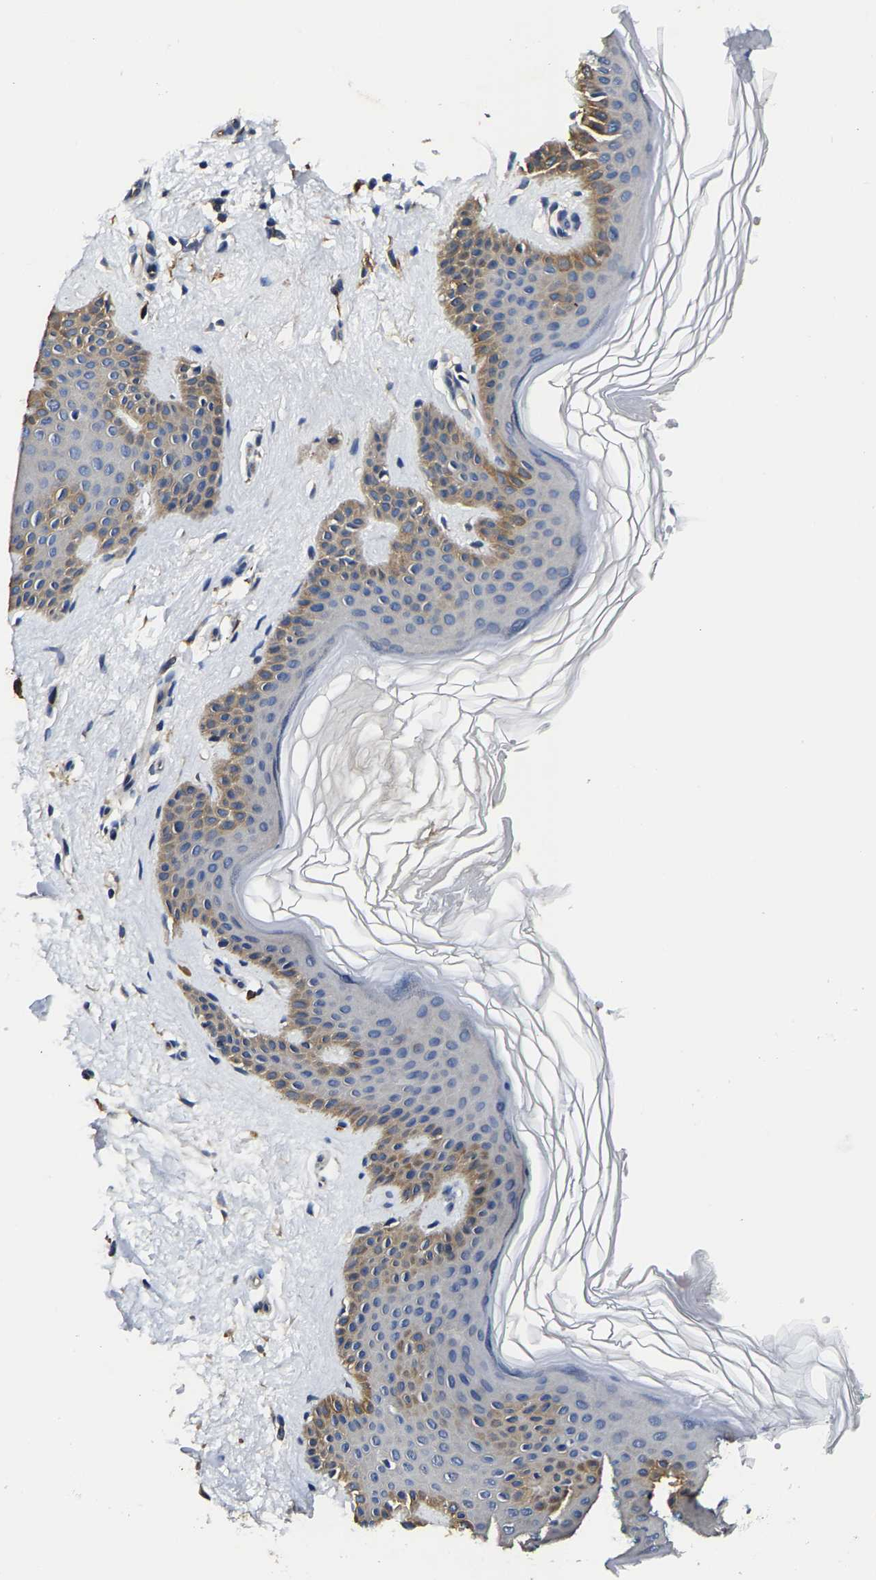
{"staining": {"intensity": "moderate", "quantity": "<25%", "location": "cytoplasmic/membranous"}, "tissue": "skin", "cell_type": "Fibroblasts", "image_type": "normal", "snomed": [{"axis": "morphology", "description": "Normal tissue, NOS"}, {"axis": "morphology", "description": "Malignant melanoma, Metastatic site"}, {"axis": "topography", "description": "Skin"}], "caption": "Protein expression analysis of unremarkable human skin reveals moderate cytoplasmic/membranous positivity in about <25% of fibroblasts.", "gene": "TRAF6", "patient": {"sex": "male", "age": 41}}